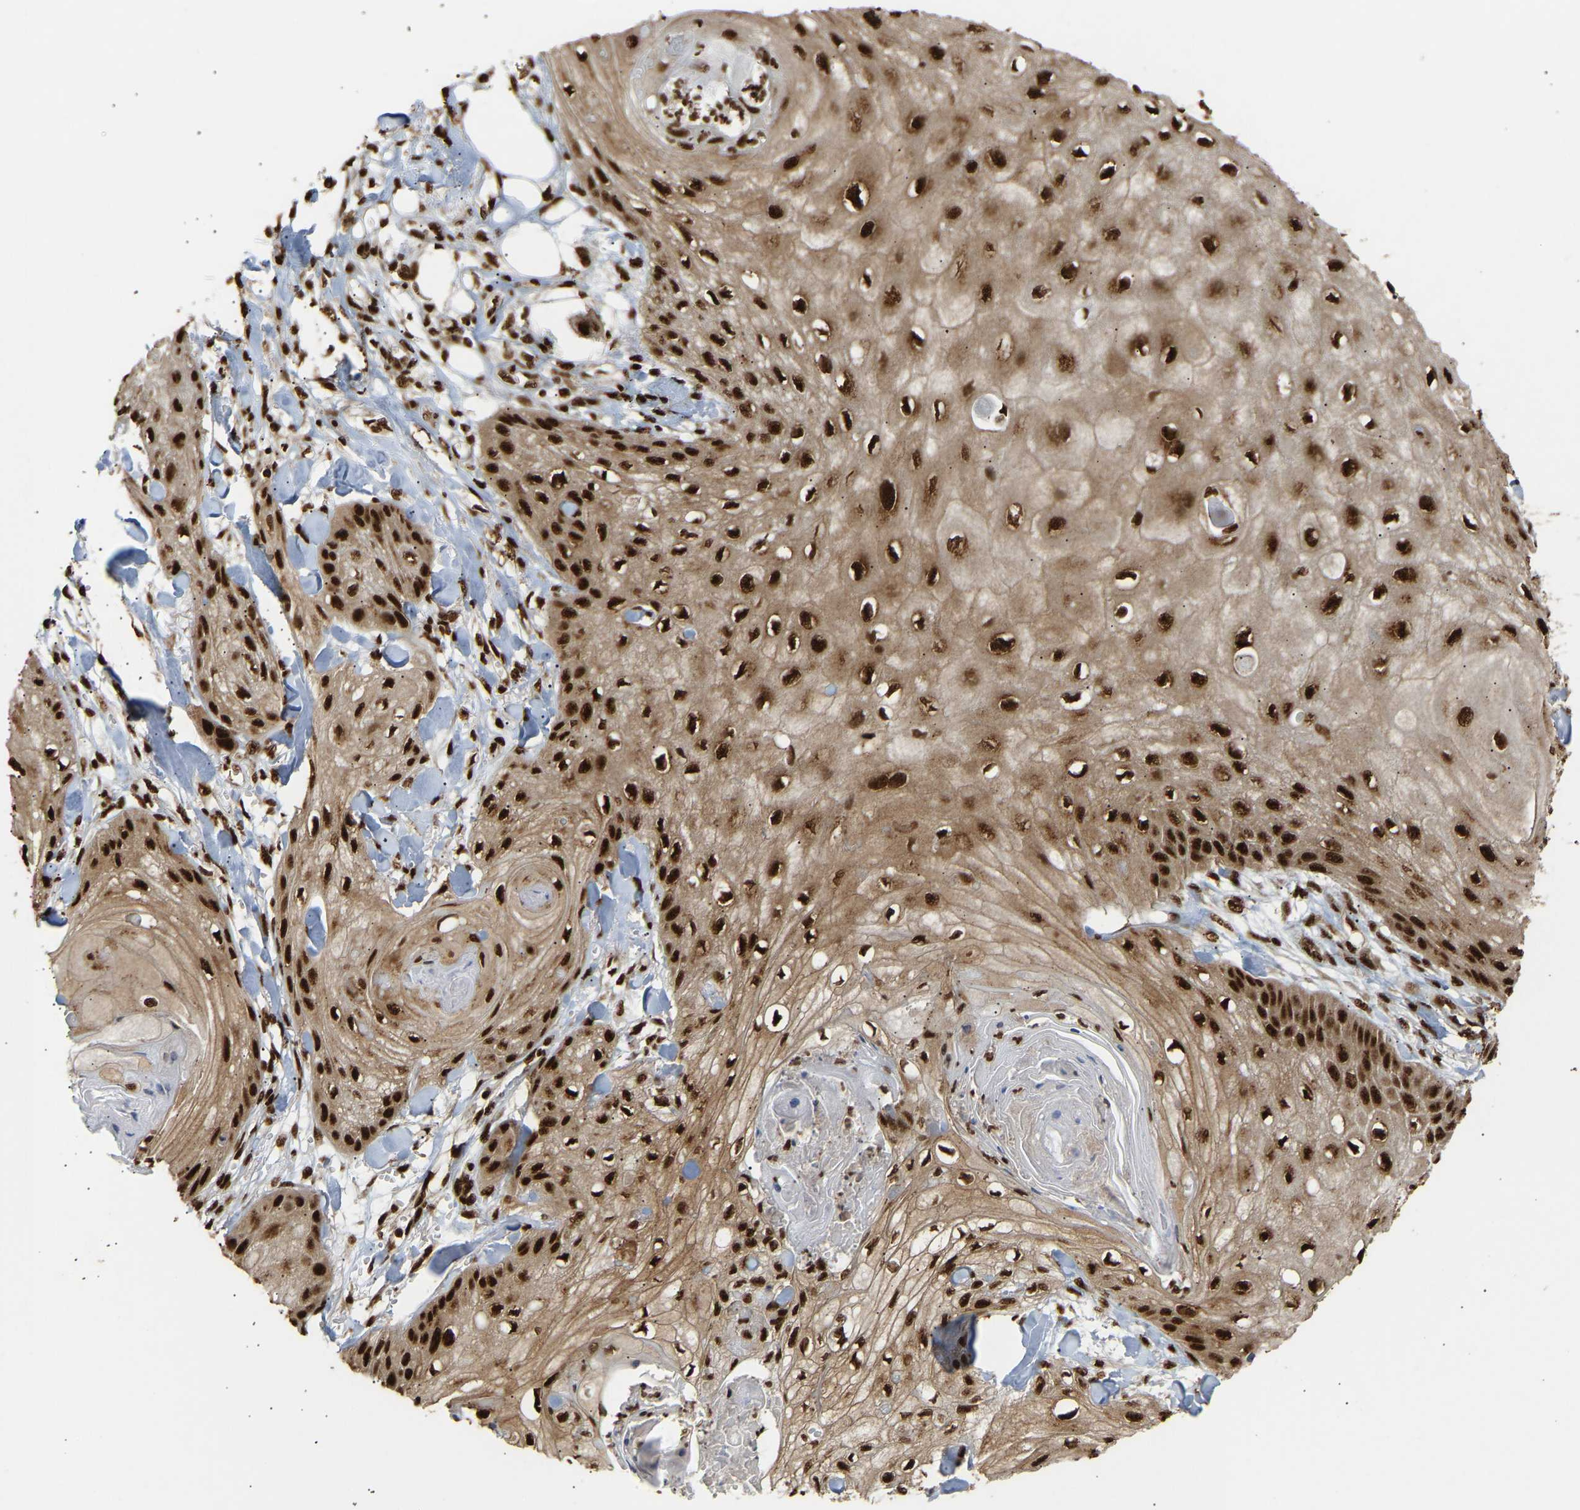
{"staining": {"intensity": "strong", "quantity": ">75%", "location": "cytoplasmic/membranous,nuclear"}, "tissue": "skin cancer", "cell_type": "Tumor cells", "image_type": "cancer", "snomed": [{"axis": "morphology", "description": "Squamous cell carcinoma, NOS"}, {"axis": "topography", "description": "Skin"}], "caption": "There is high levels of strong cytoplasmic/membranous and nuclear positivity in tumor cells of skin cancer, as demonstrated by immunohistochemical staining (brown color).", "gene": "ALYREF", "patient": {"sex": "male", "age": 74}}